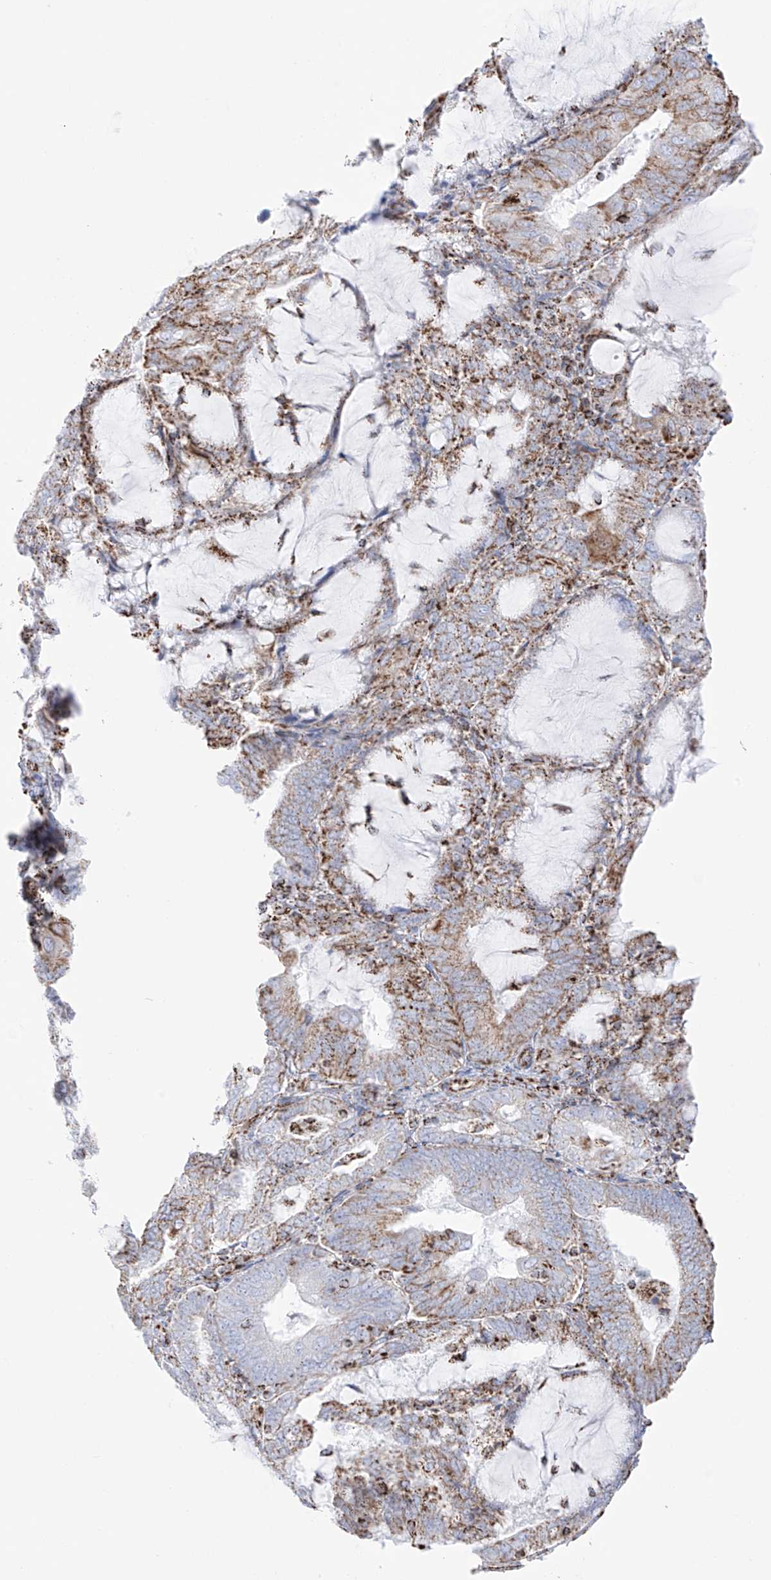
{"staining": {"intensity": "moderate", "quantity": ">75%", "location": "cytoplasmic/membranous"}, "tissue": "endometrial cancer", "cell_type": "Tumor cells", "image_type": "cancer", "snomed": [{"axis": "morphology", "description": "Adenocarcinoma, NOS"}, {"axis": "topography", "description": "Endometrium"}], "caption": "Immunohistochemical staining of human endometrial cancer (adenocarcinoma) demonstrates medium levels of moderate cytoplasmic/membranous protein positivity in approximately >75% of tumor cells.", "gene": "XKR3", "patient": {"sex": "female", "age": 81}}